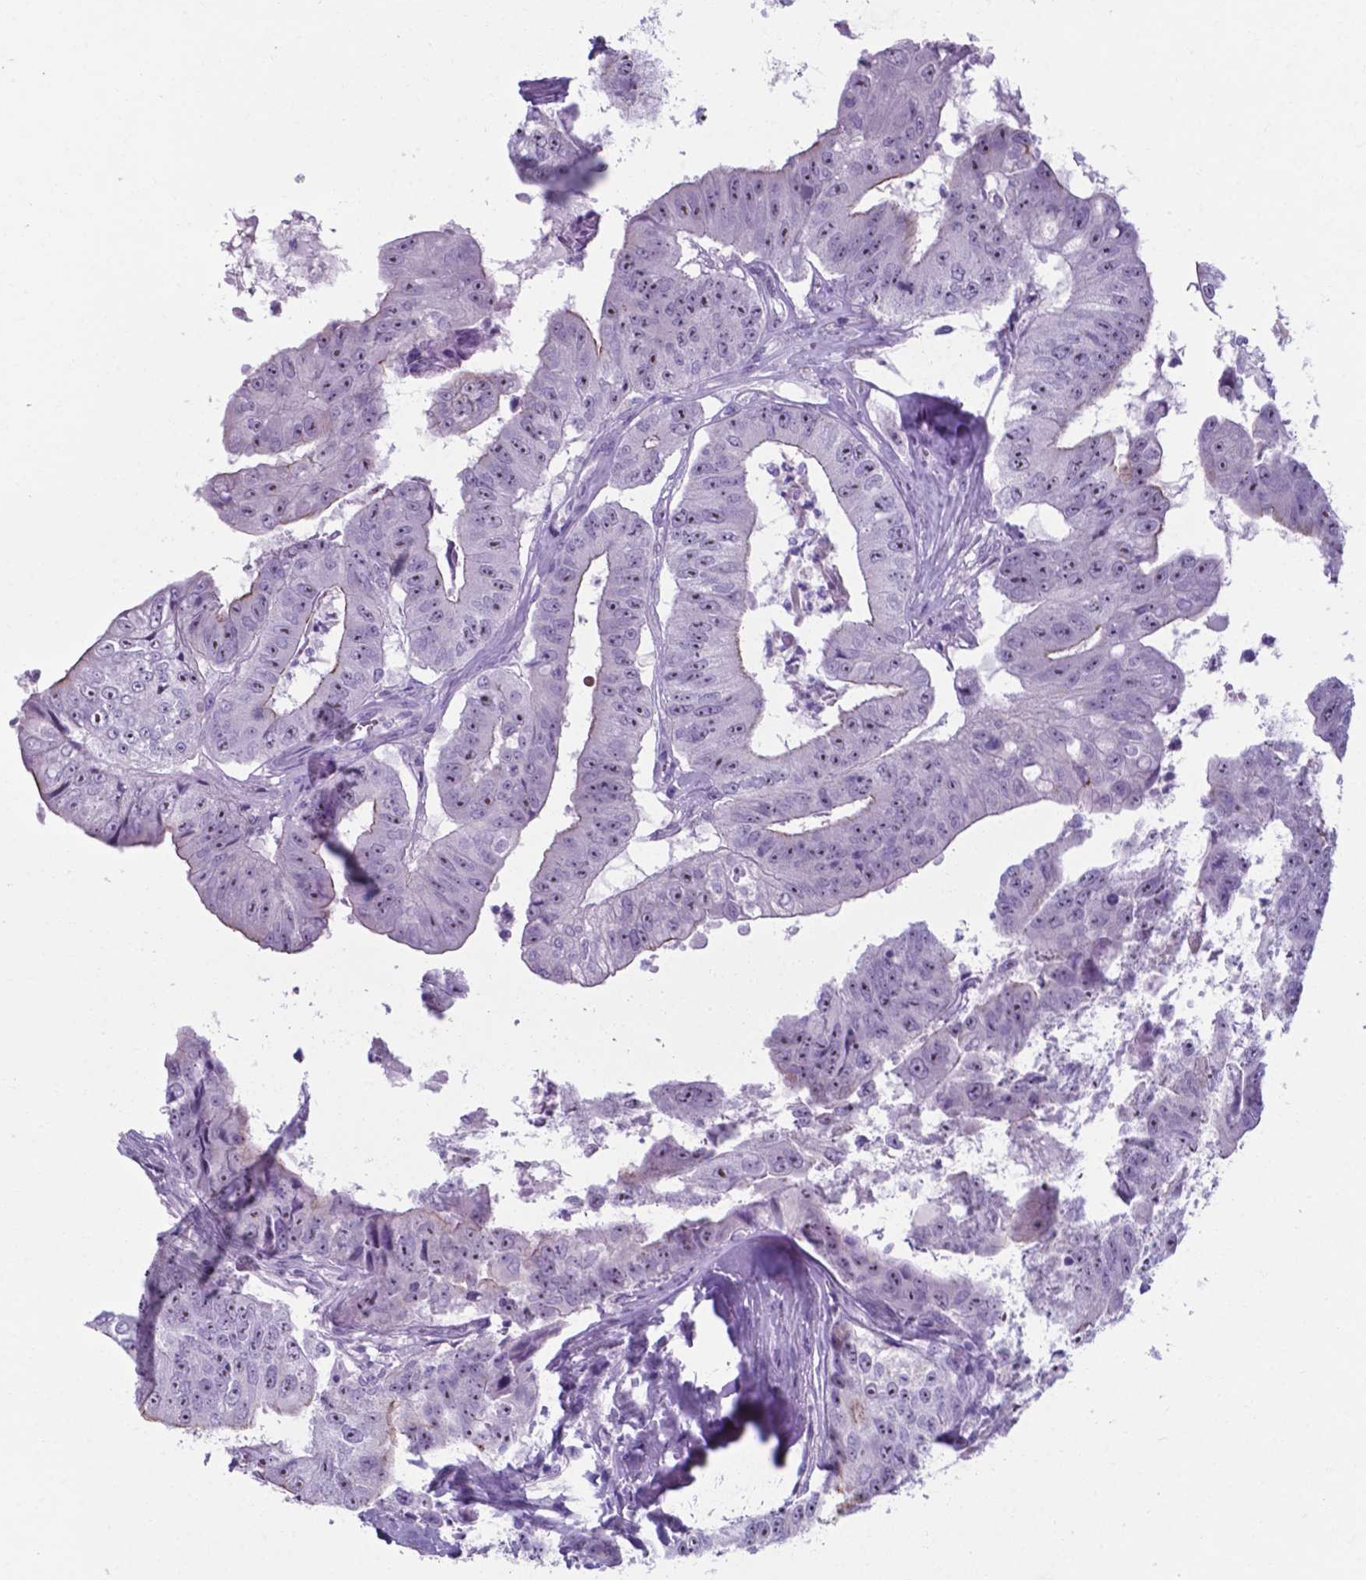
{"staining": {"intensity": "moderate", "quantity": ">75%", "location": "nuclear"}, "tissue": "colorectal cancer", "cell_type": "Tumor cells", "image_type": "cancer", "snomed": [{"axis": "morphology", "description": "Adenocarcinoma, NOS"}, {"axis": "topography", "description": "Colon"}], "caption": "A micrograph of colorectal cancer stained for a protein demonstrates moderate nuclear brown staining in tumor cells.", "gene": "AP5B1", "patient": {"sex": "female", "age": 67}}